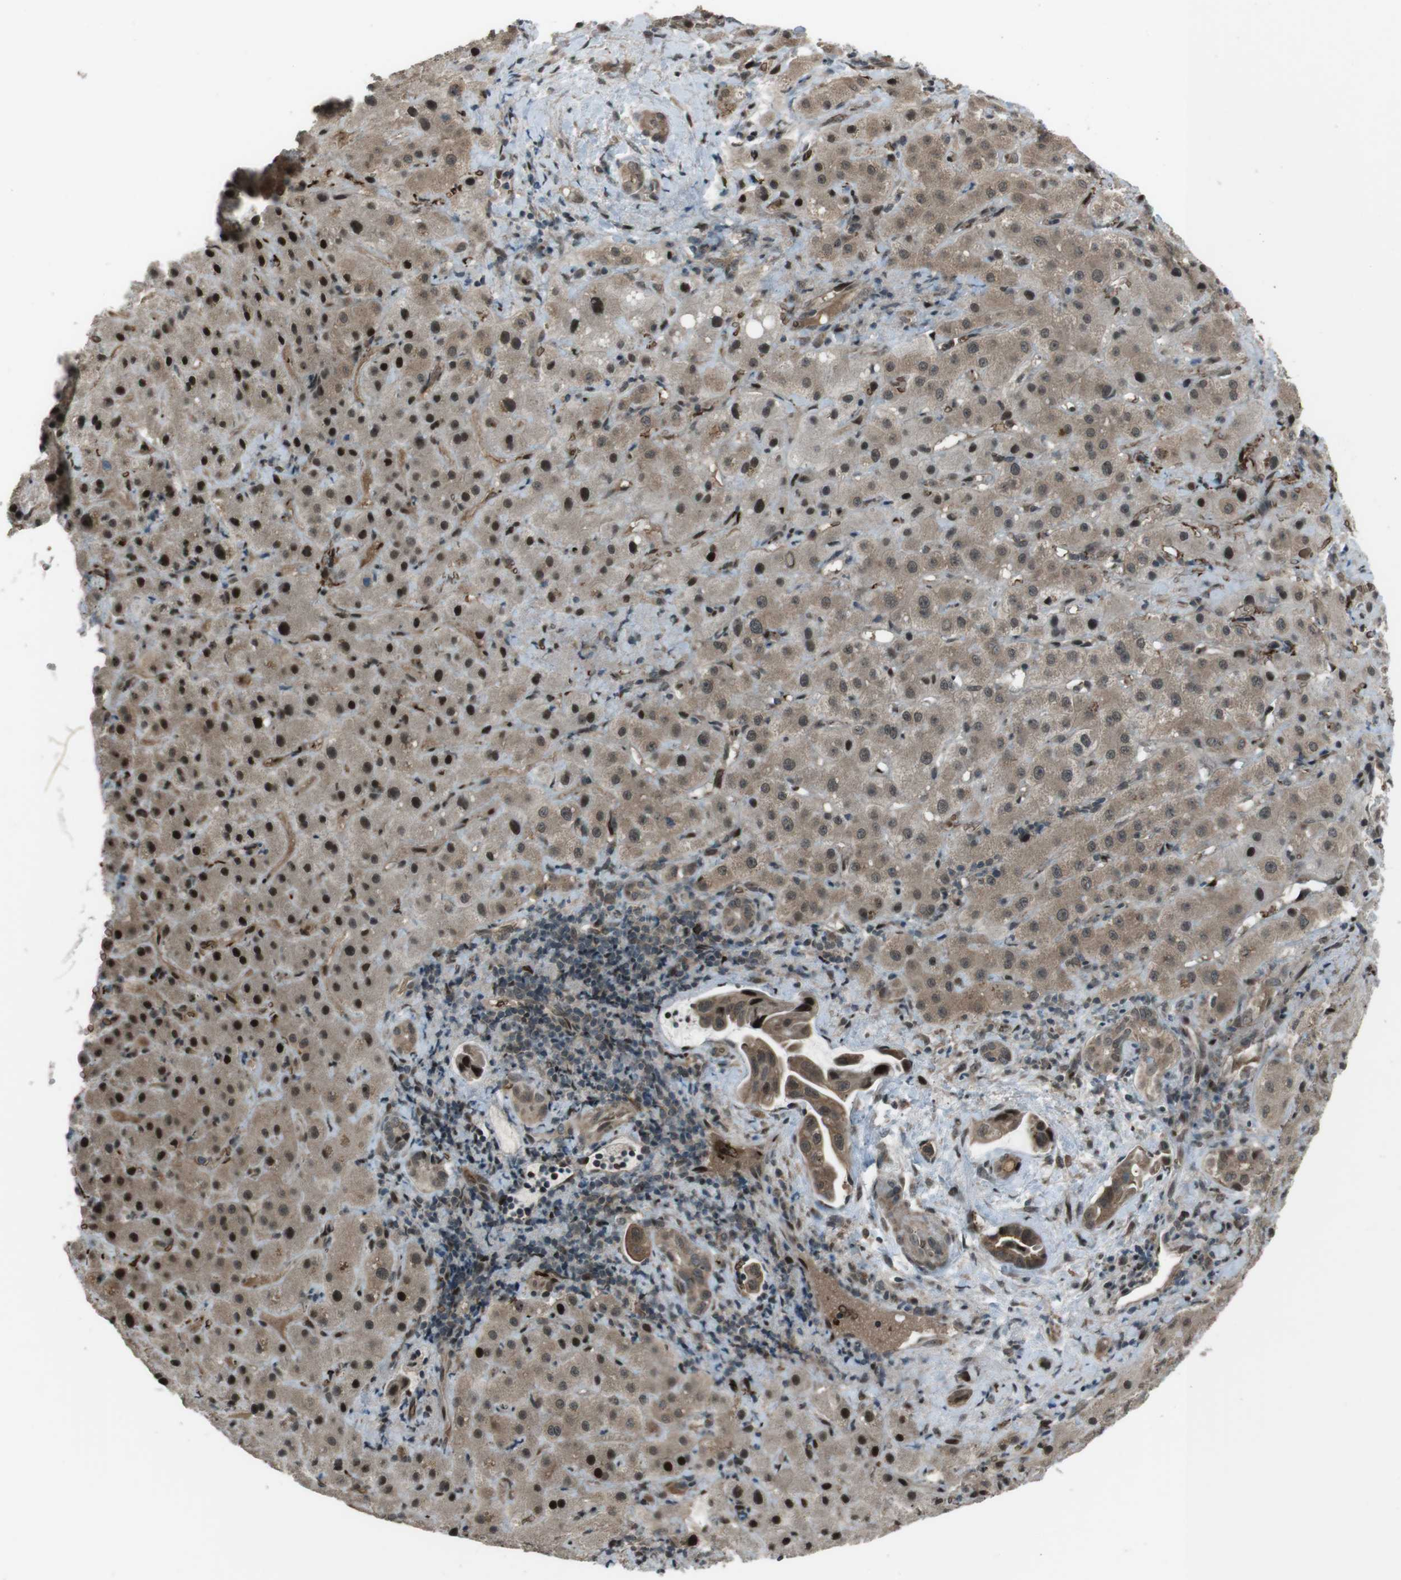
{"staining": {"intensity": "strong", "quantity": "<25%", "location": "cytoplasmic/membranous,nuclear"}, "tissue": "liver cancer", "cell_type": "Tumor cells", "image_type": "cancer", "snomed": [{"axis": "morphology", "description": "Cholangiocarcinoma"}, {"axis": "topography", "description": "Liver"}], "caption": "Immunohistochemistry of liver cancer displays medium levels of strong cytoplasmic/membranous and nuclear staining in about <25% of tumor cells.", "gene": "SLITRK5", "patient": {"sex": "female", "age": 65}}